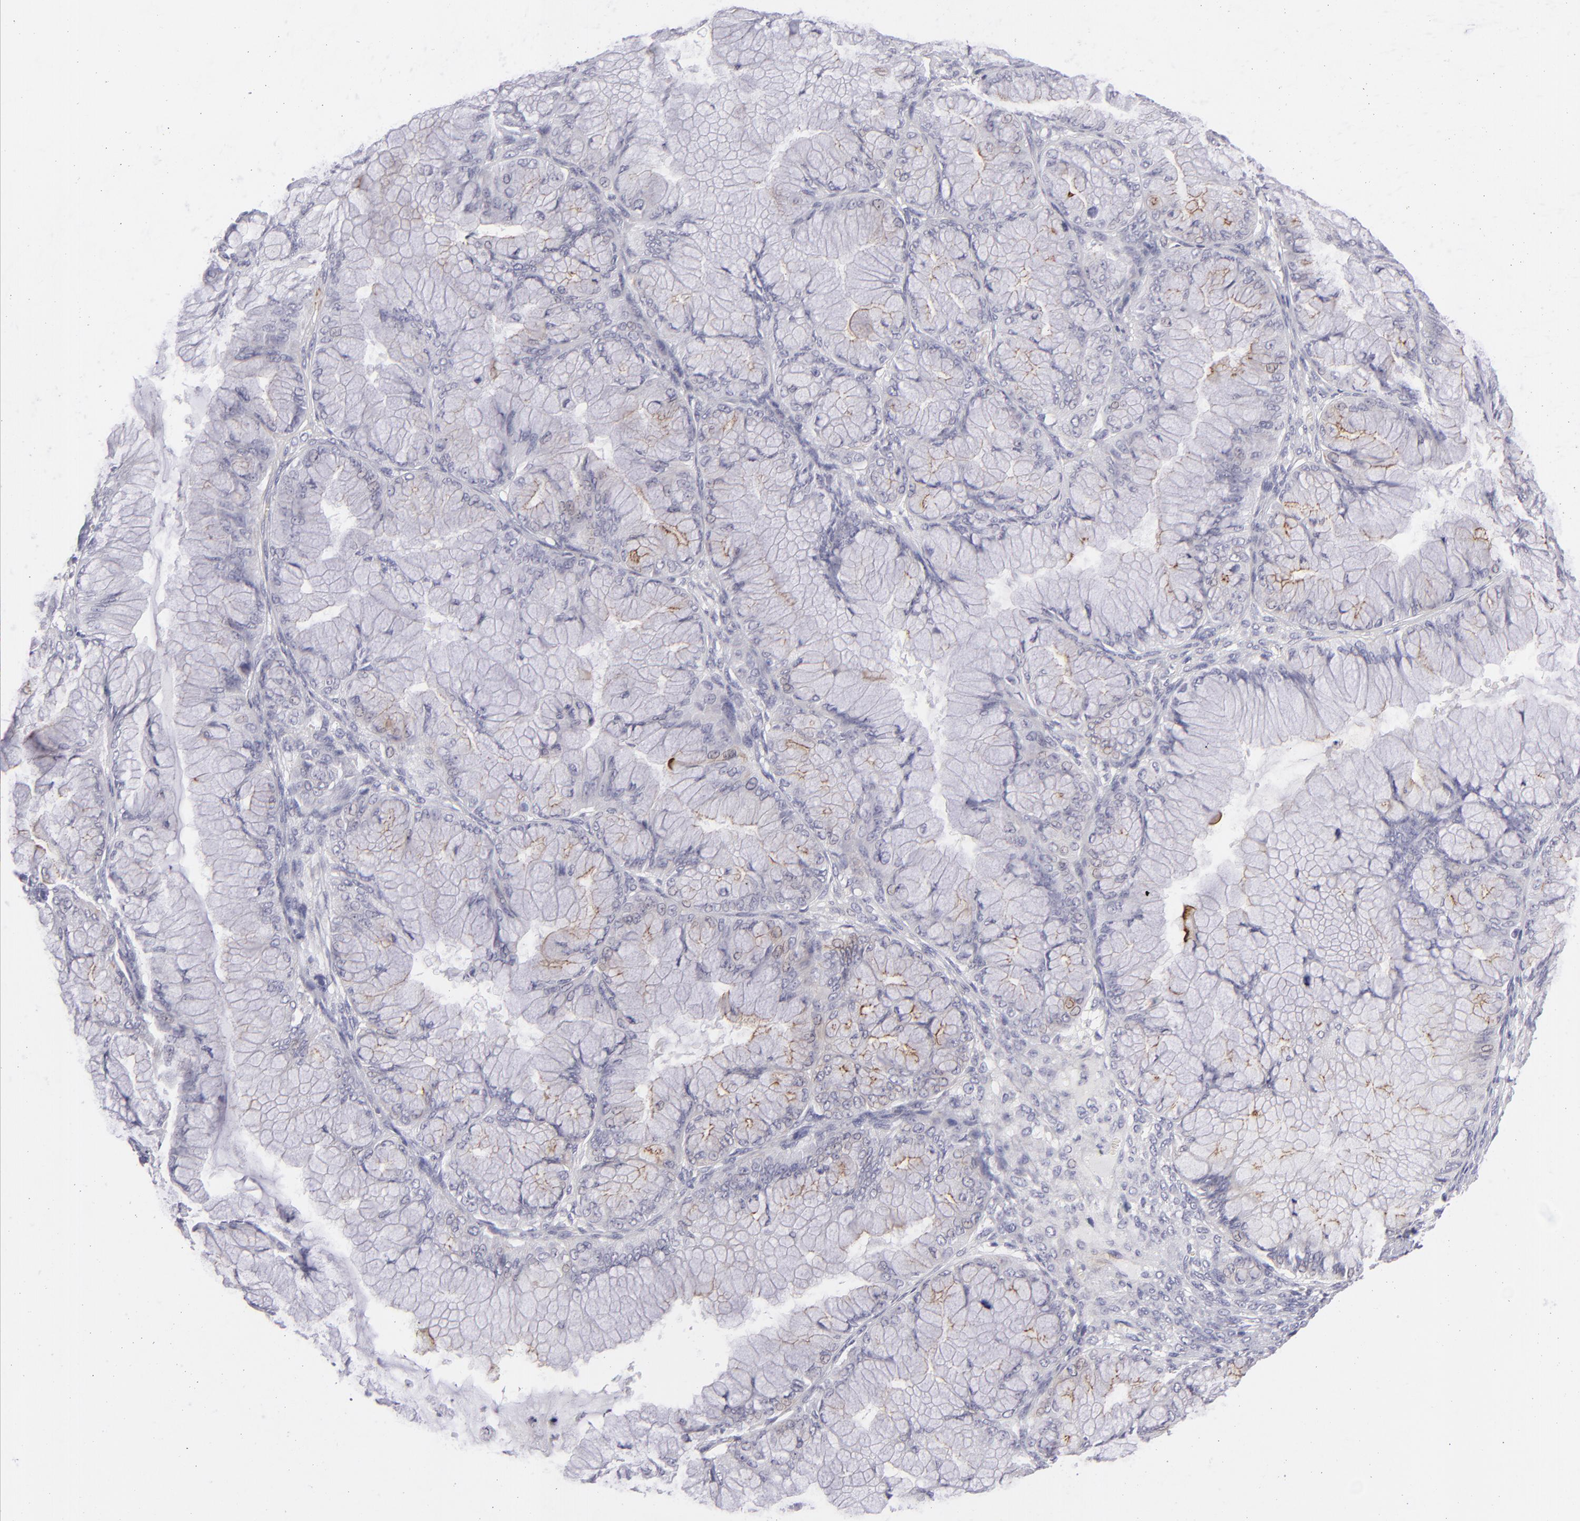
{"staining": {"intensity": "negative", "quantity": "none", "location": "none"}, "tissue": "ovarian cancer", "cell_type": "Tumor cells", "image_type": "cancer", "snomed": [{"axis": "morphology", "description": "Cystadenocarcinoma, mucinous, NOS"}, {"axis": "topography", "description": "Ovary"}], "caption": "This is an immunohistochemistry (IHC) histopathology image of human ovarian cancer (mucinous cystadenocarcinoma). There is no staining in tumor cells.", "gene": "VIL1", "patient": {"sex": "female", "age": 63}}